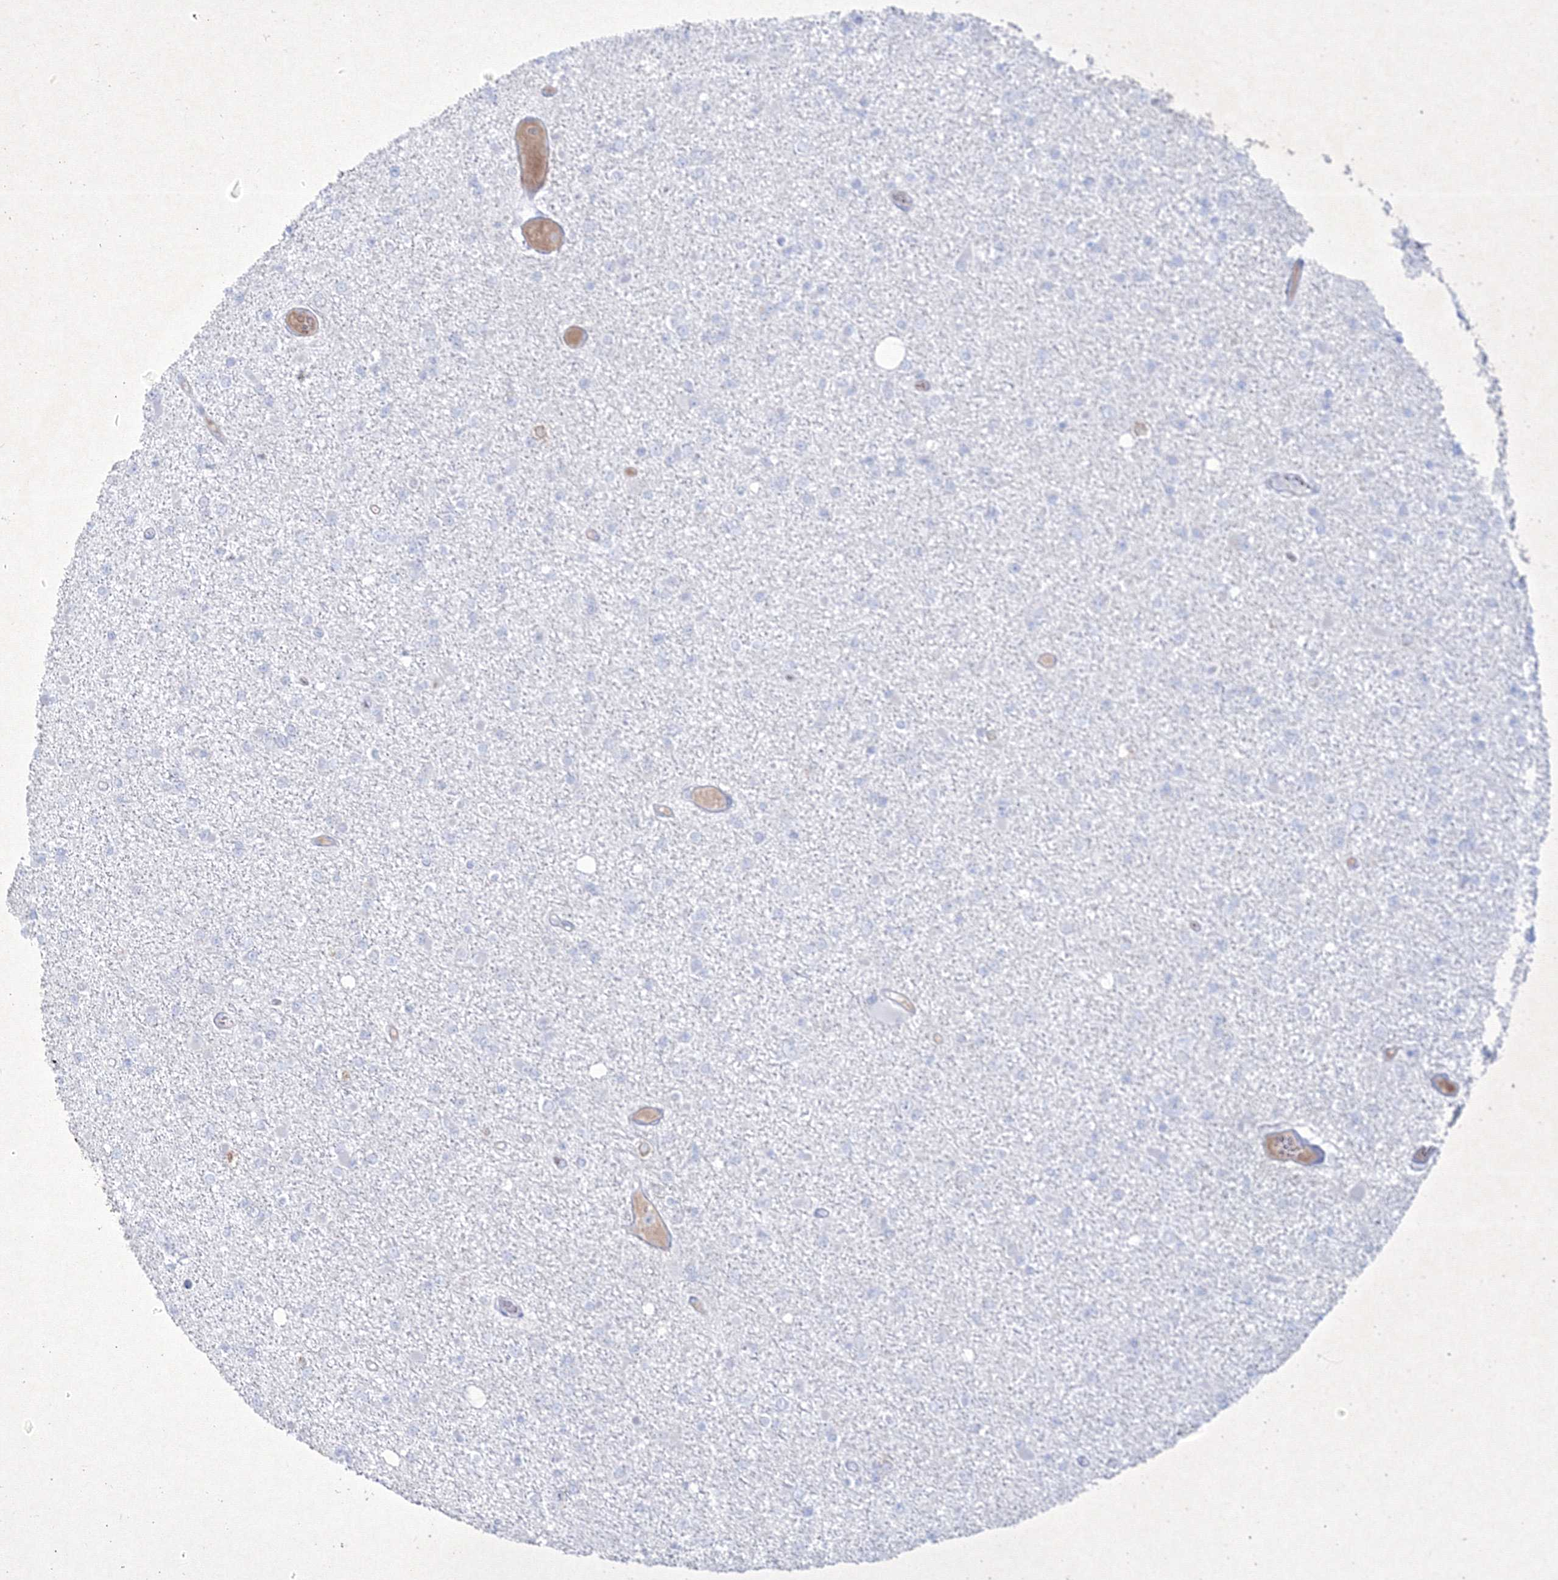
{"staining": {"intensity": "negative", "quantity": "none", "location": "none"}, "tissue": "glioma", "cell_type": "Tumor cells", "image_type": "cancer", "snomed": [{"axis": "morphology", "description": "Glioma, malignant, Low grade"}, {"axis": "topography", "description": "Brain"}], "caption": "The immunohistochemistry (IHC) micrograph has no significant expression in tumor cells of malignant glioma (low-grade) tissue.", "gene": "TMEM139", "patient": {"sex": "female", "age": 22}}